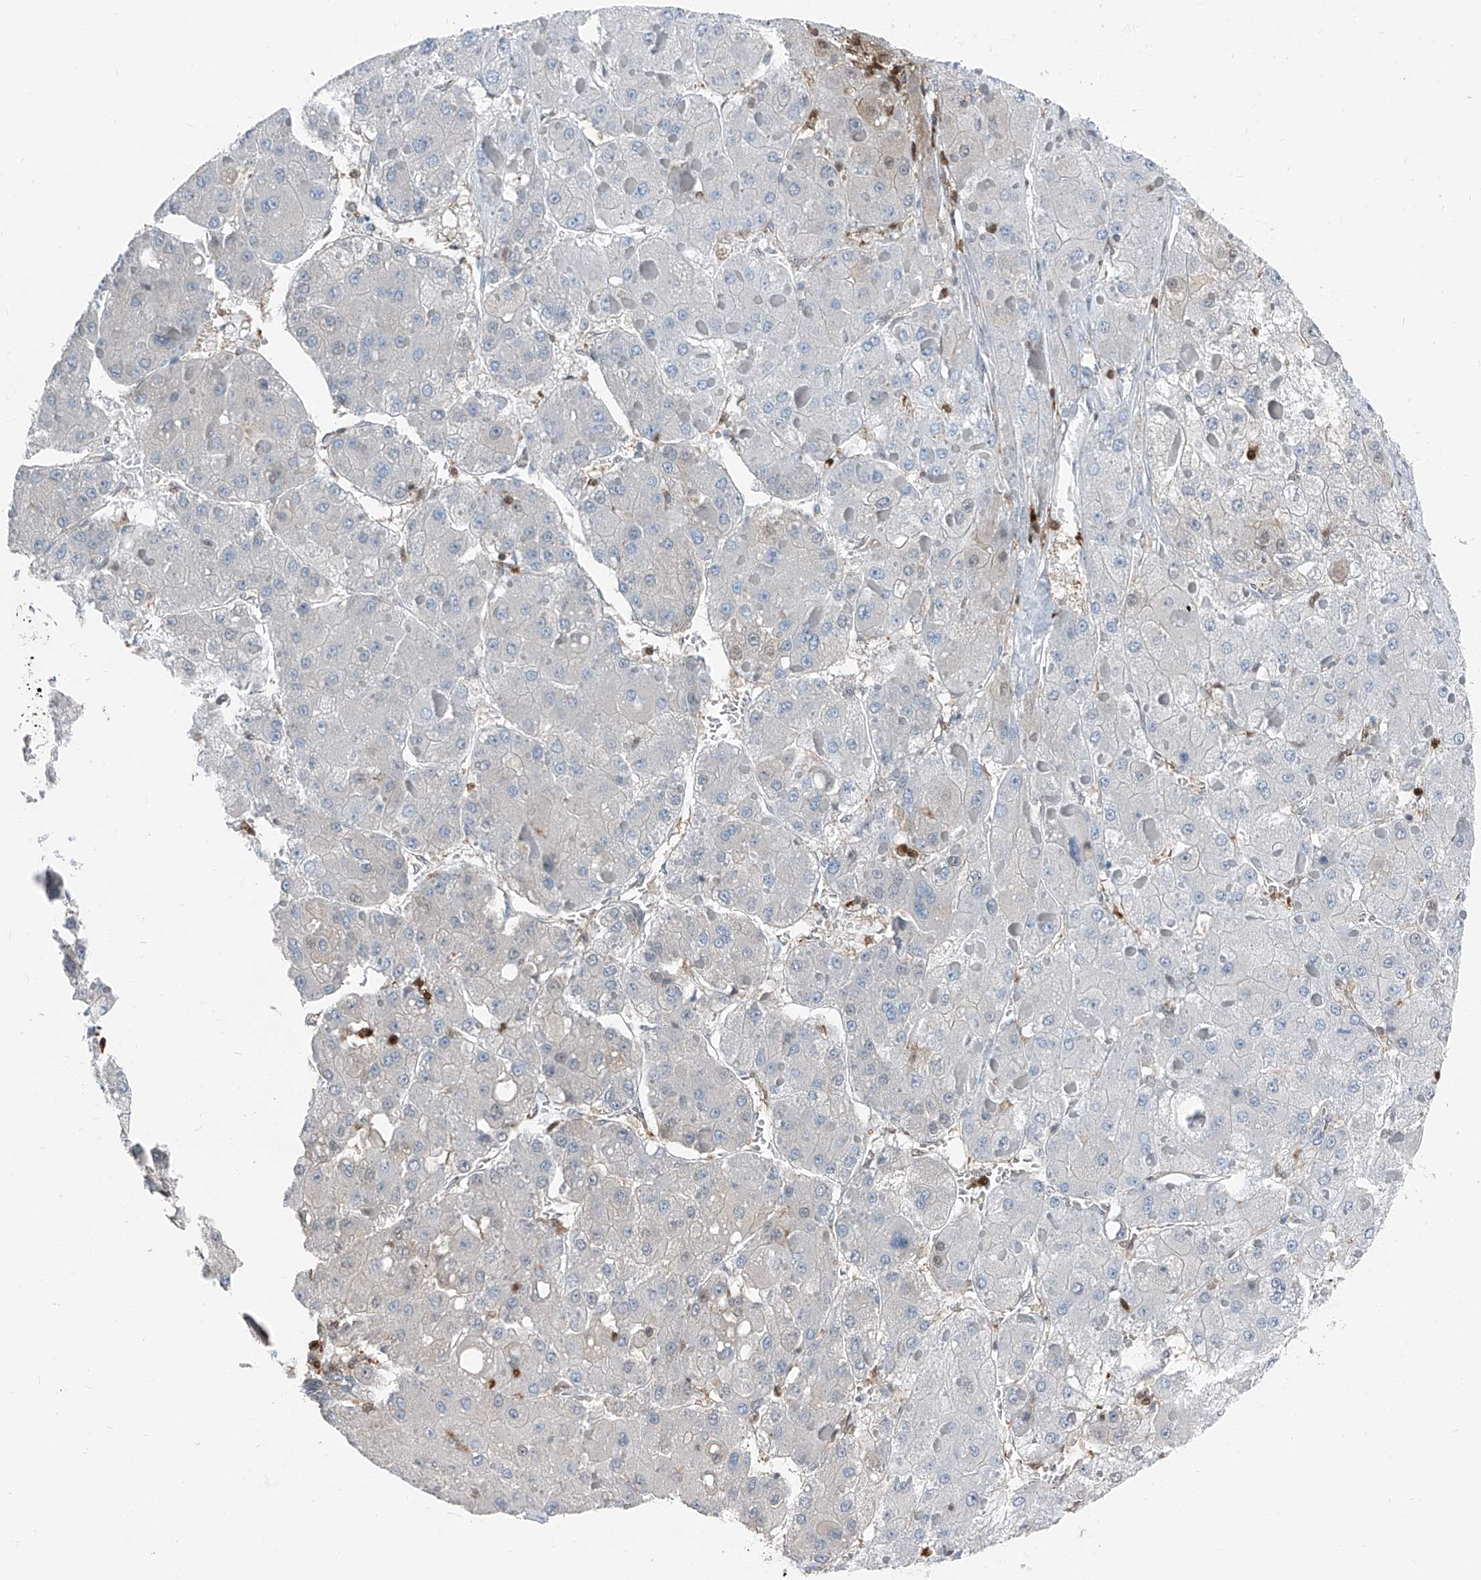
{"staining": {"intensity": "negative", "quantity": "none", "location": "none"}, "tissue": "liver cancer", "cell_type": "Tumor cells", "image_type": "cancer", "snomed": [{"axis": "morphology", "description": "Carcinoma, Hepatocellular, NOS"}, {"axis": "topography", "description": "Liver"}], "caption": "Liver cancer (hepatocellular carcinoma) was stained to show a protein in brown. There is no significant positivity in tumor cells. (IHC, brightfield microscopy, high magnification).", "gene": "PSMB10", "patient": {"sex": "female", "age": 73}}